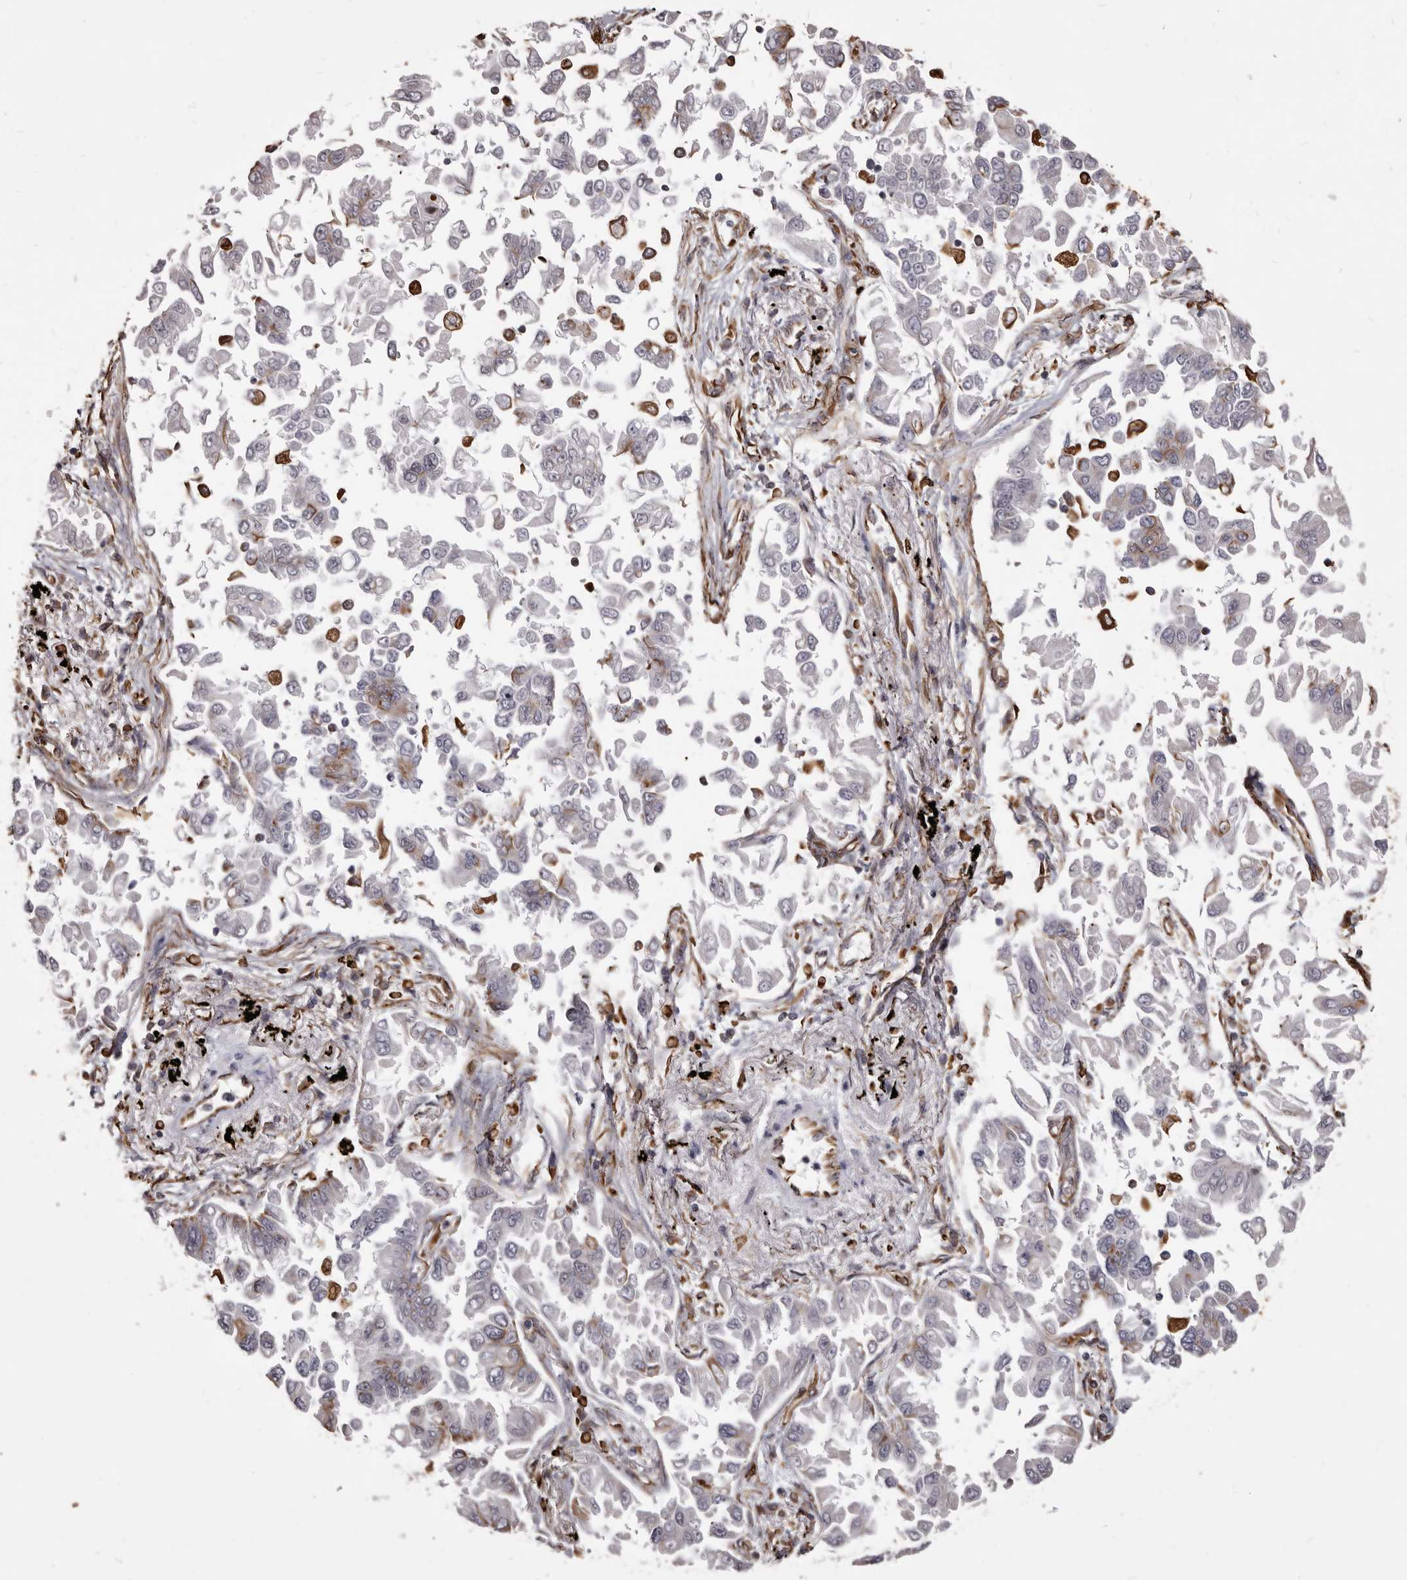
{"staining": {"intensity": "weak", "quantity": "<25%", "location": "cytoplasmic/membranous"}, "tissue": "lung cancer", "cell_type": "Tumor cells", "image_type": "cancer", "snomed": [{"axis": "morphology", "description": "Adenocarcinoma, NOS"}, {"axis": "topography", "description": "Lung"}], "caption": "Immunohistochemical staining of lung cancer (adenocarcinoma) reveals no significant expression in tumor cells.", "gene": "MTURN", "patient": {"sex": "female", "age": 67}}